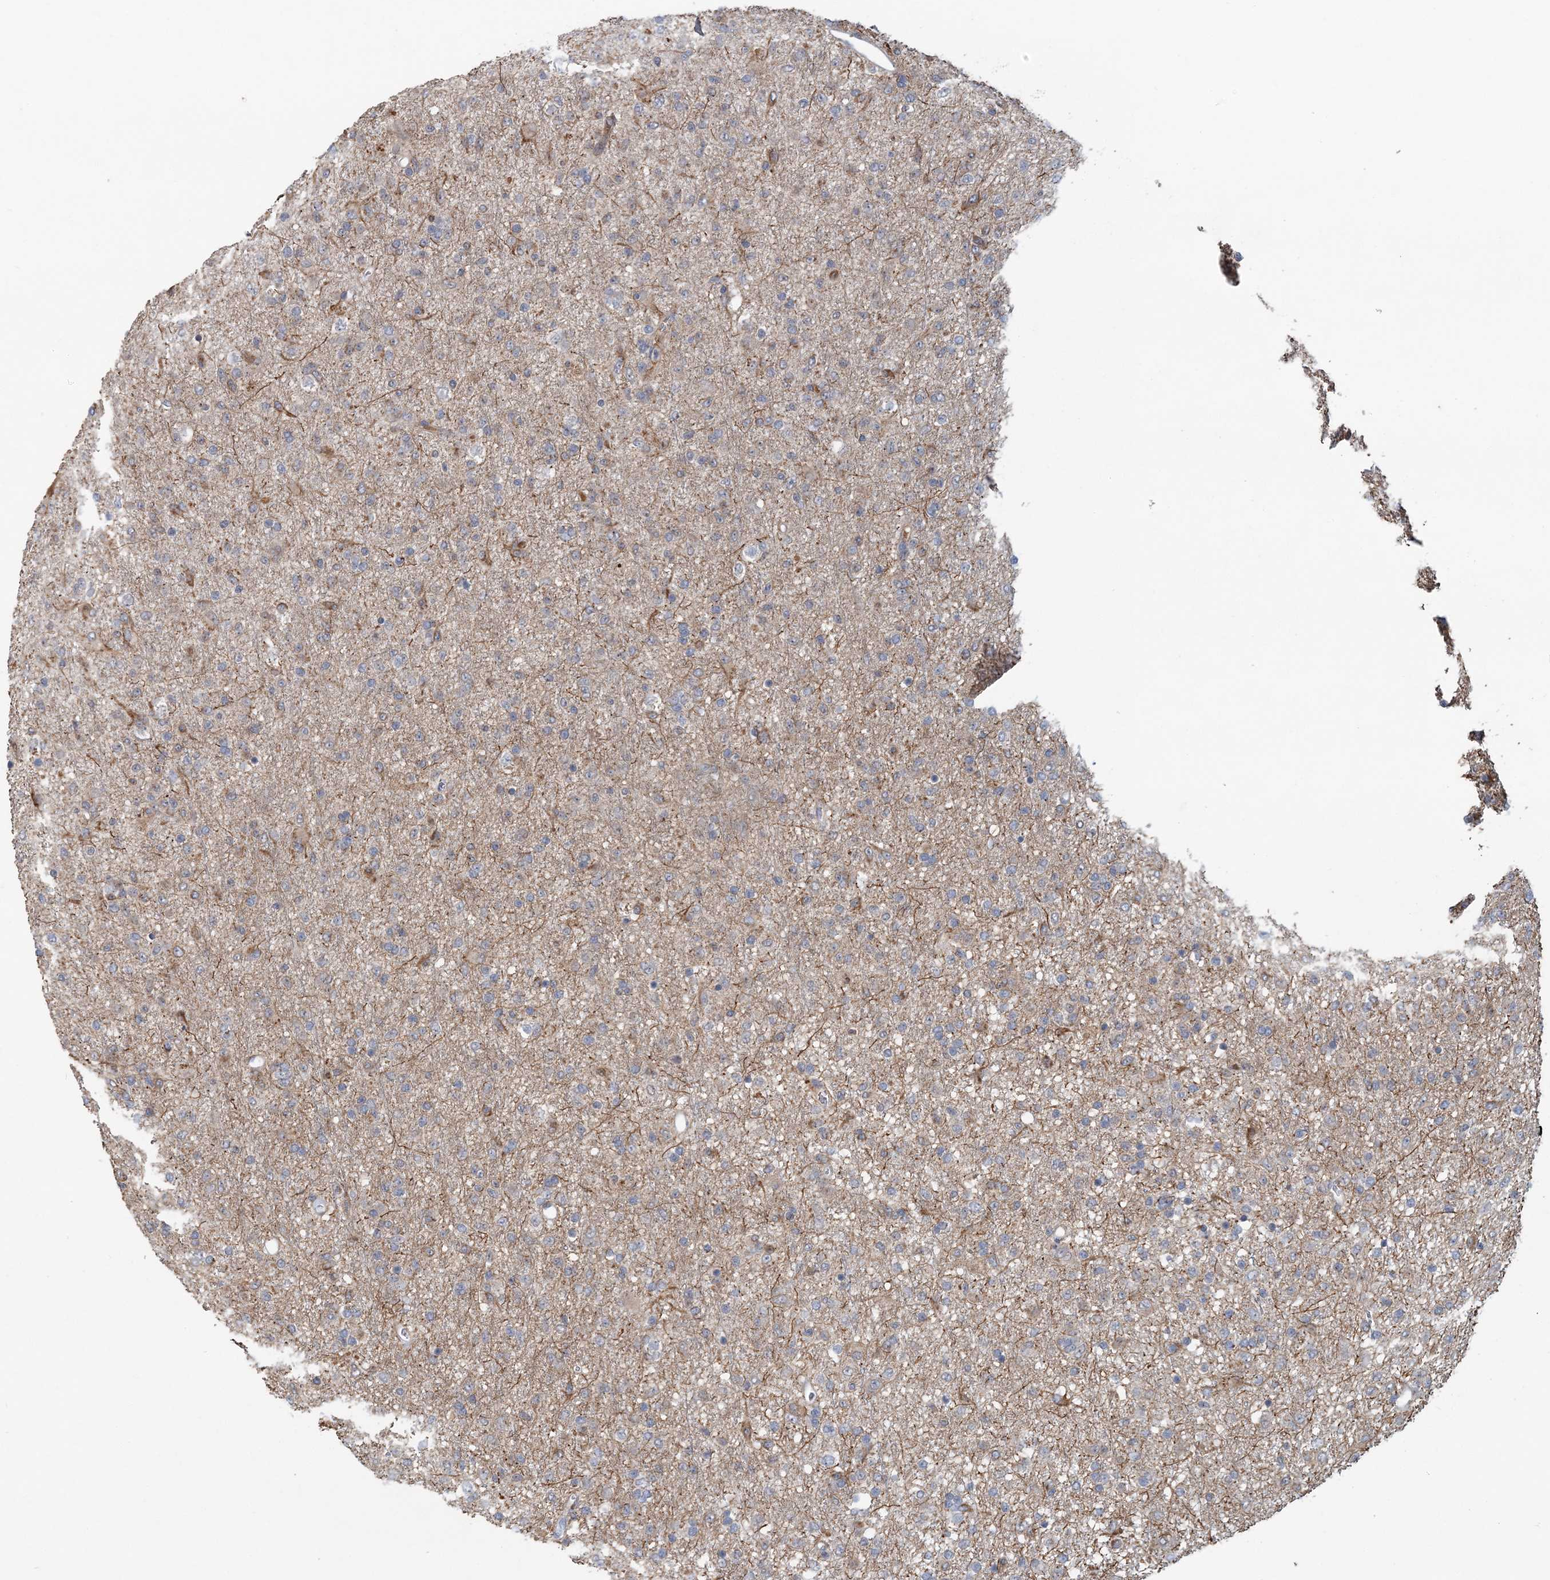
{"staining": {"intensity": "negative", "quantity": "none", "location": "none"}, "tissue": "glioma", "cell_type": "Tumor cells", "image_type": "cancer", "snomed": [{"axis": "morphology", "description": "Glioma, malignant, Low grade"}, {"axis": "topography", "description": "Brain"}], "caption": "An immunohistochemistry (IHC) micrograph of malignant glioma (low-grade) is shown. There is no staining in tumor cells of malignant glioma (low-grade).", "gene": "RNF25", "patient": {"sex": "male", "age": 65}}